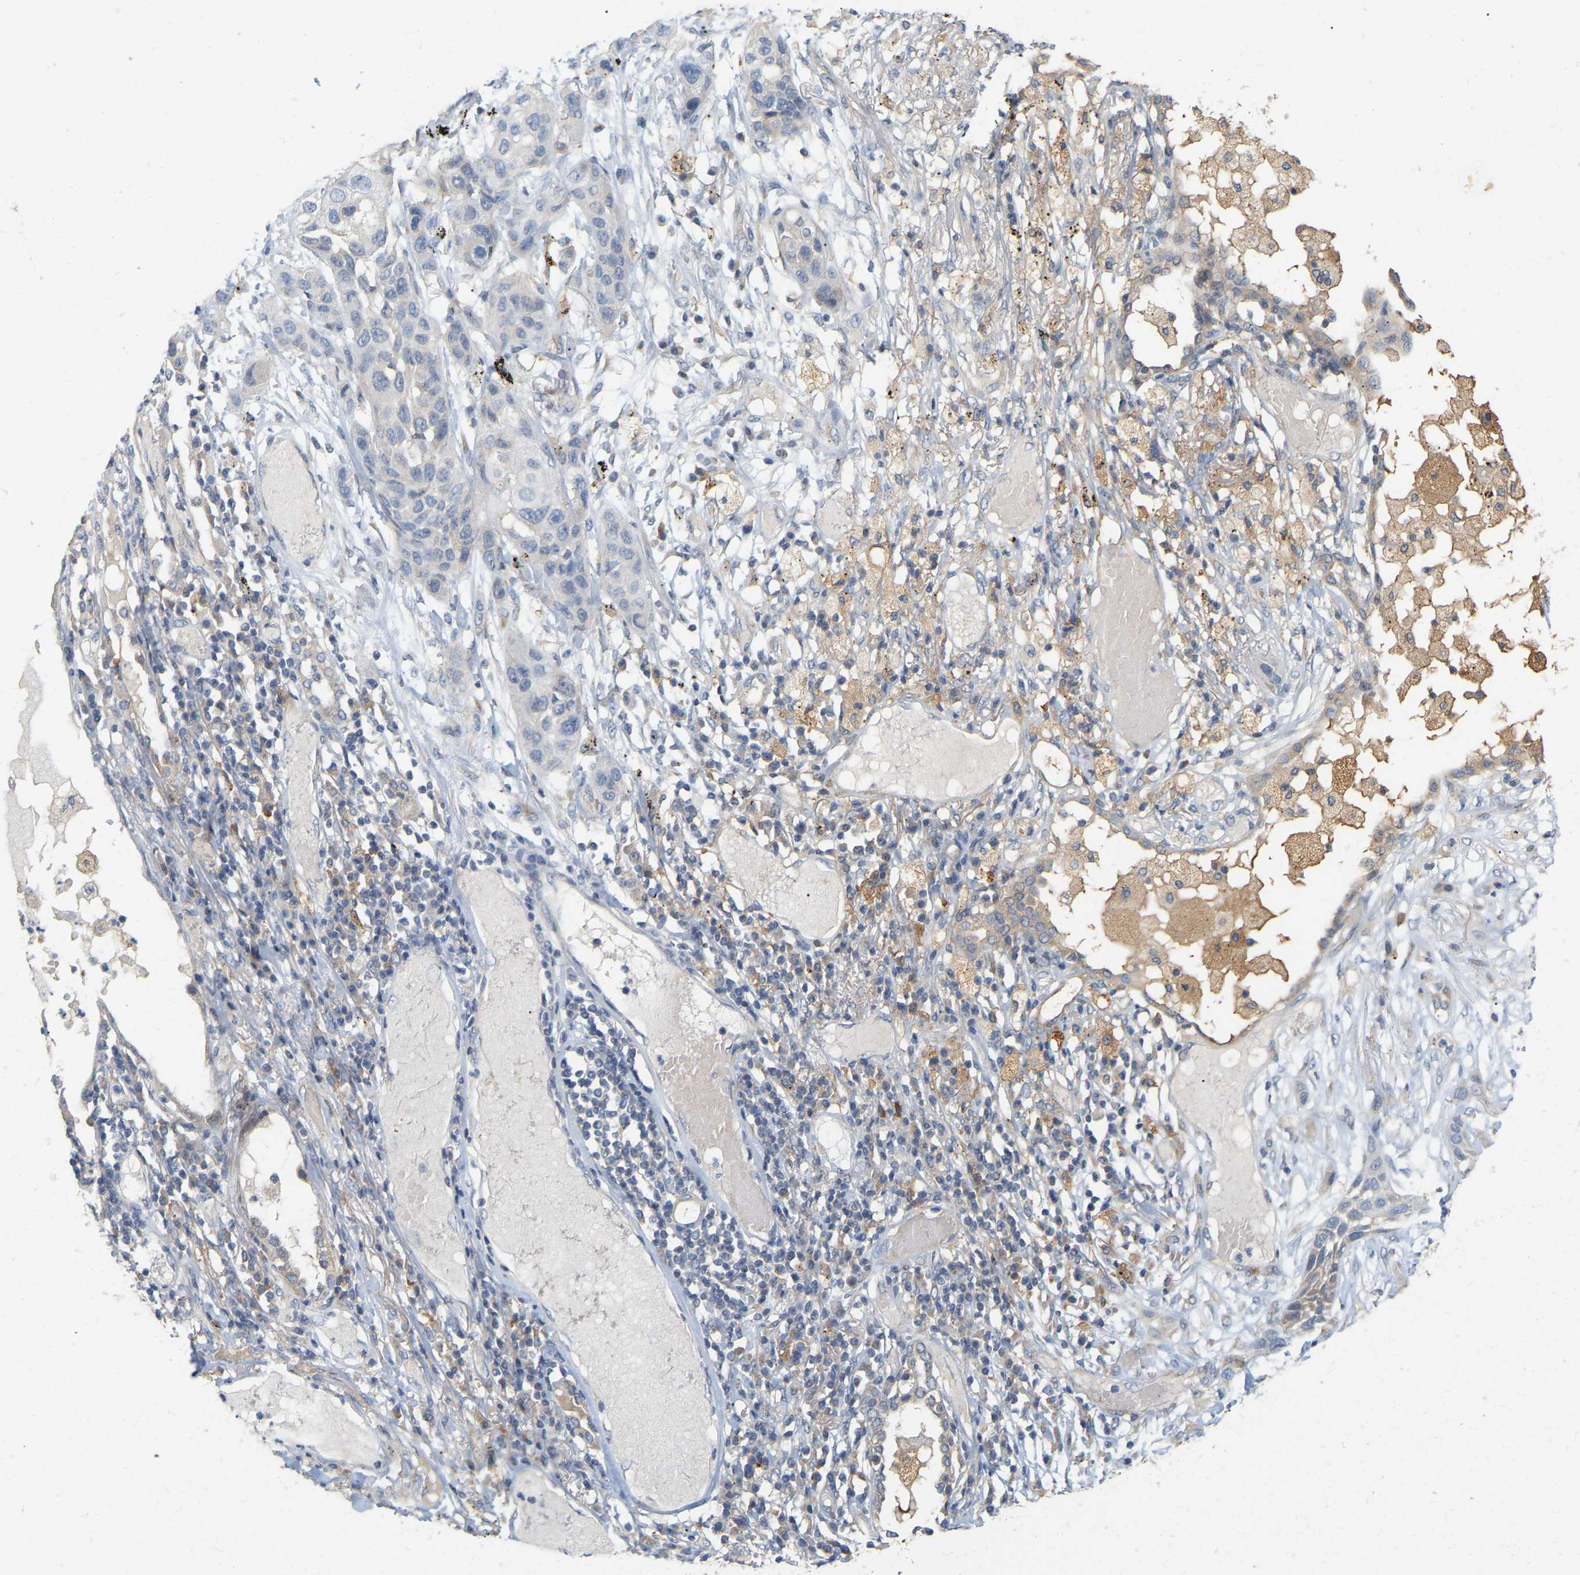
{"staining": {"intensity": "negative", "quantity": "none", "location": "none"}, "tissue": "lung cancer", "cell_type": "Tumor cells", "image_type": "cancer", "snomed": [{"axis": "morphology", "description": "Squamous cell carcinoma, NOS"}, {"axis": "topography", "description": "Lung"}], "caption": "Squamous cell carcinoma (lung) was stained to show a protein in brown. There is no significant expression in tumor cells.", "gene": "SSH1", "patient": {"sex": "male", "age": 71}}